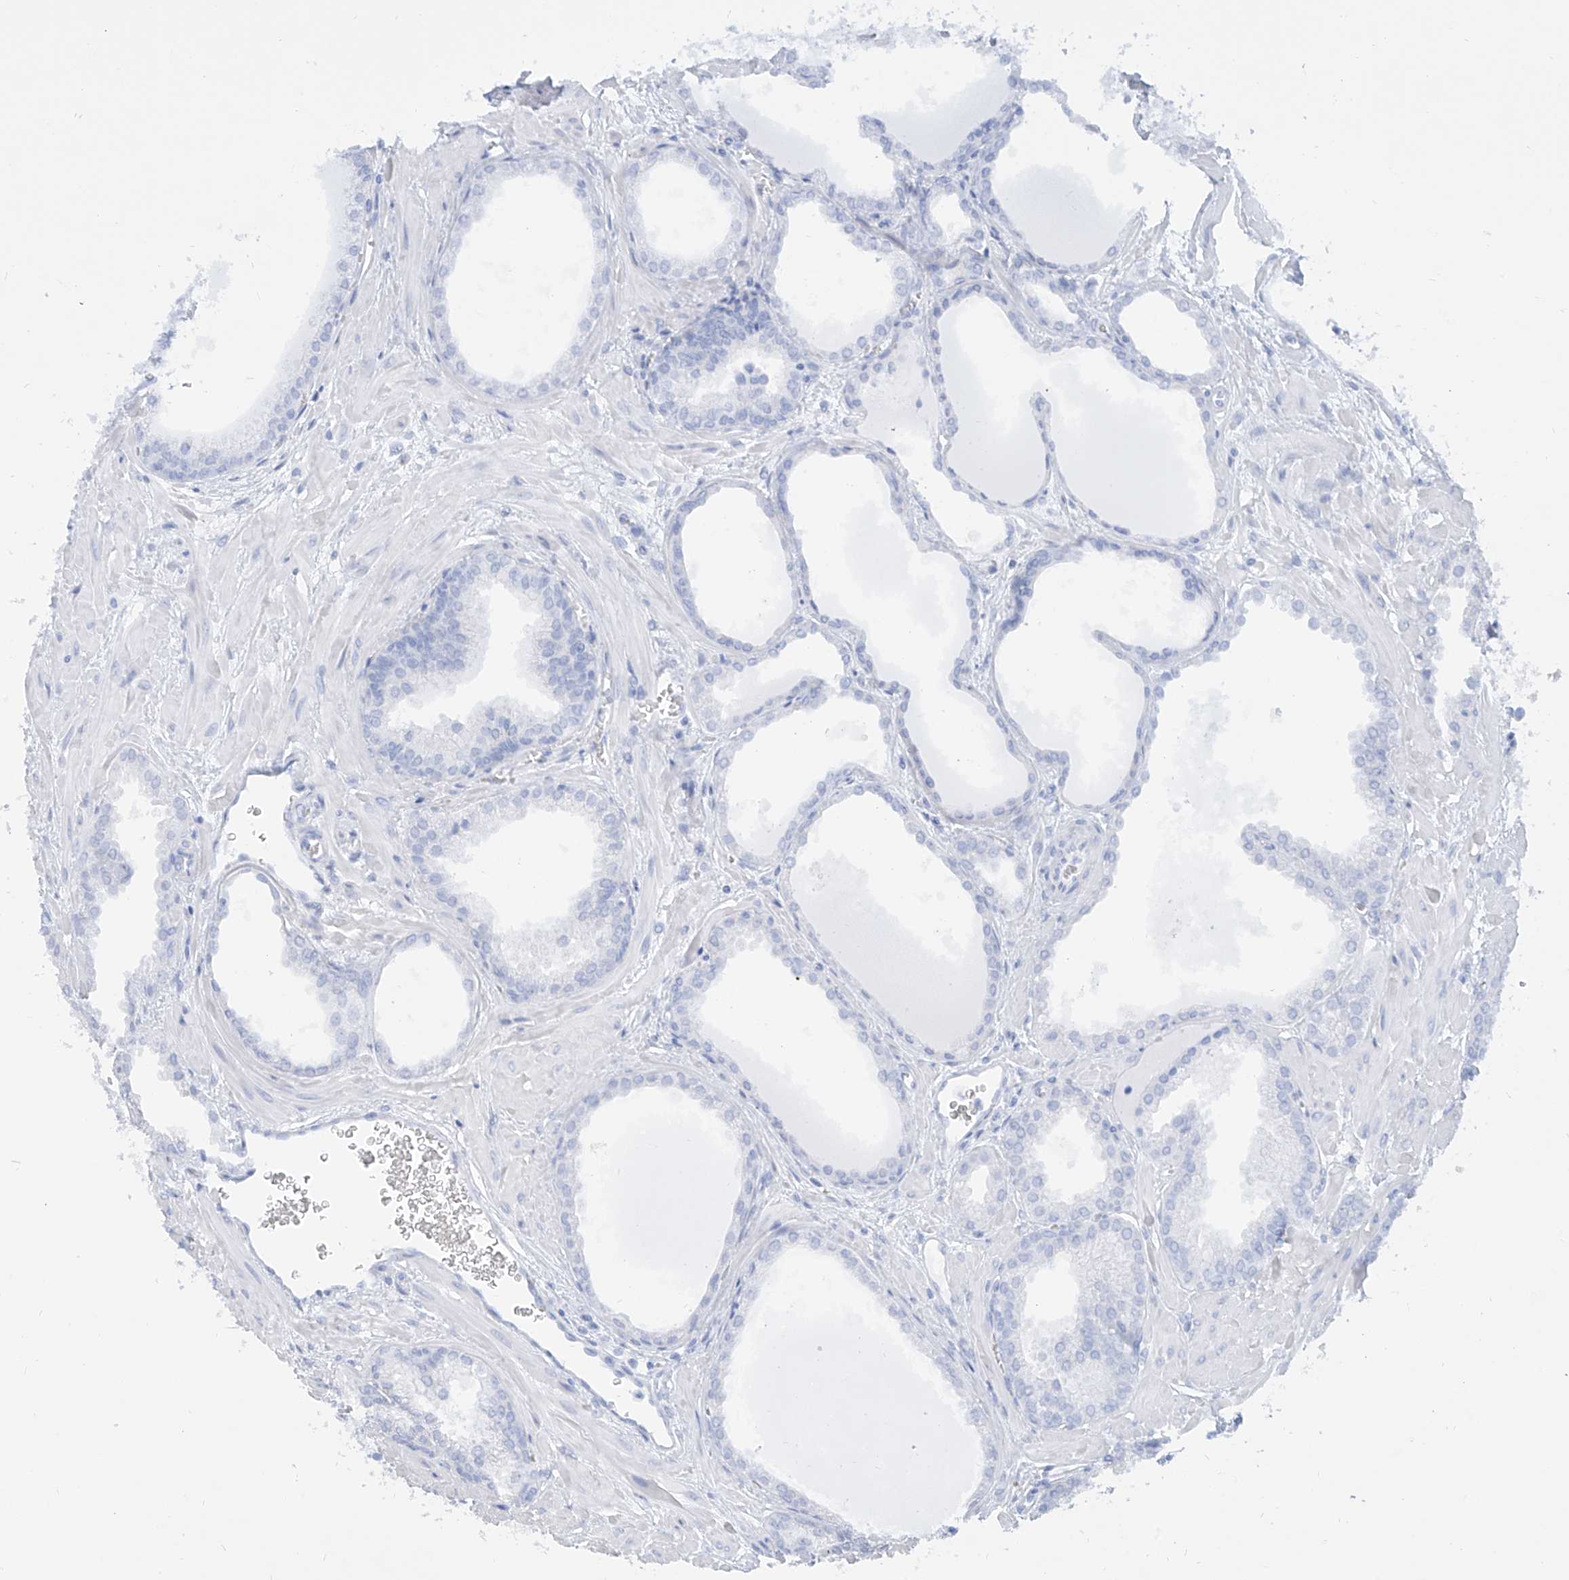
{"staining": {"intensity": "negative", "quantity": "none", "location": "none"}, "tissue": "prostate cancer", "cell_type": "Tumor cells", "image_type": "cancer", "snomed": [{"axis": "morphology", "description": "Adenocarcinoma, Low grade"}, {"axis": "topography", "description": "Prostate"}], "caption": "The photomicrograph reveals no staining of tumor cells in adenocarcinoma (low-grade) (prostate). The staining is performed using DAB brown chromogen with nuclei counter-stained in using hematoxylin.", "gene": "PDXK", "patient": {"sex": "male", "age": 67}}